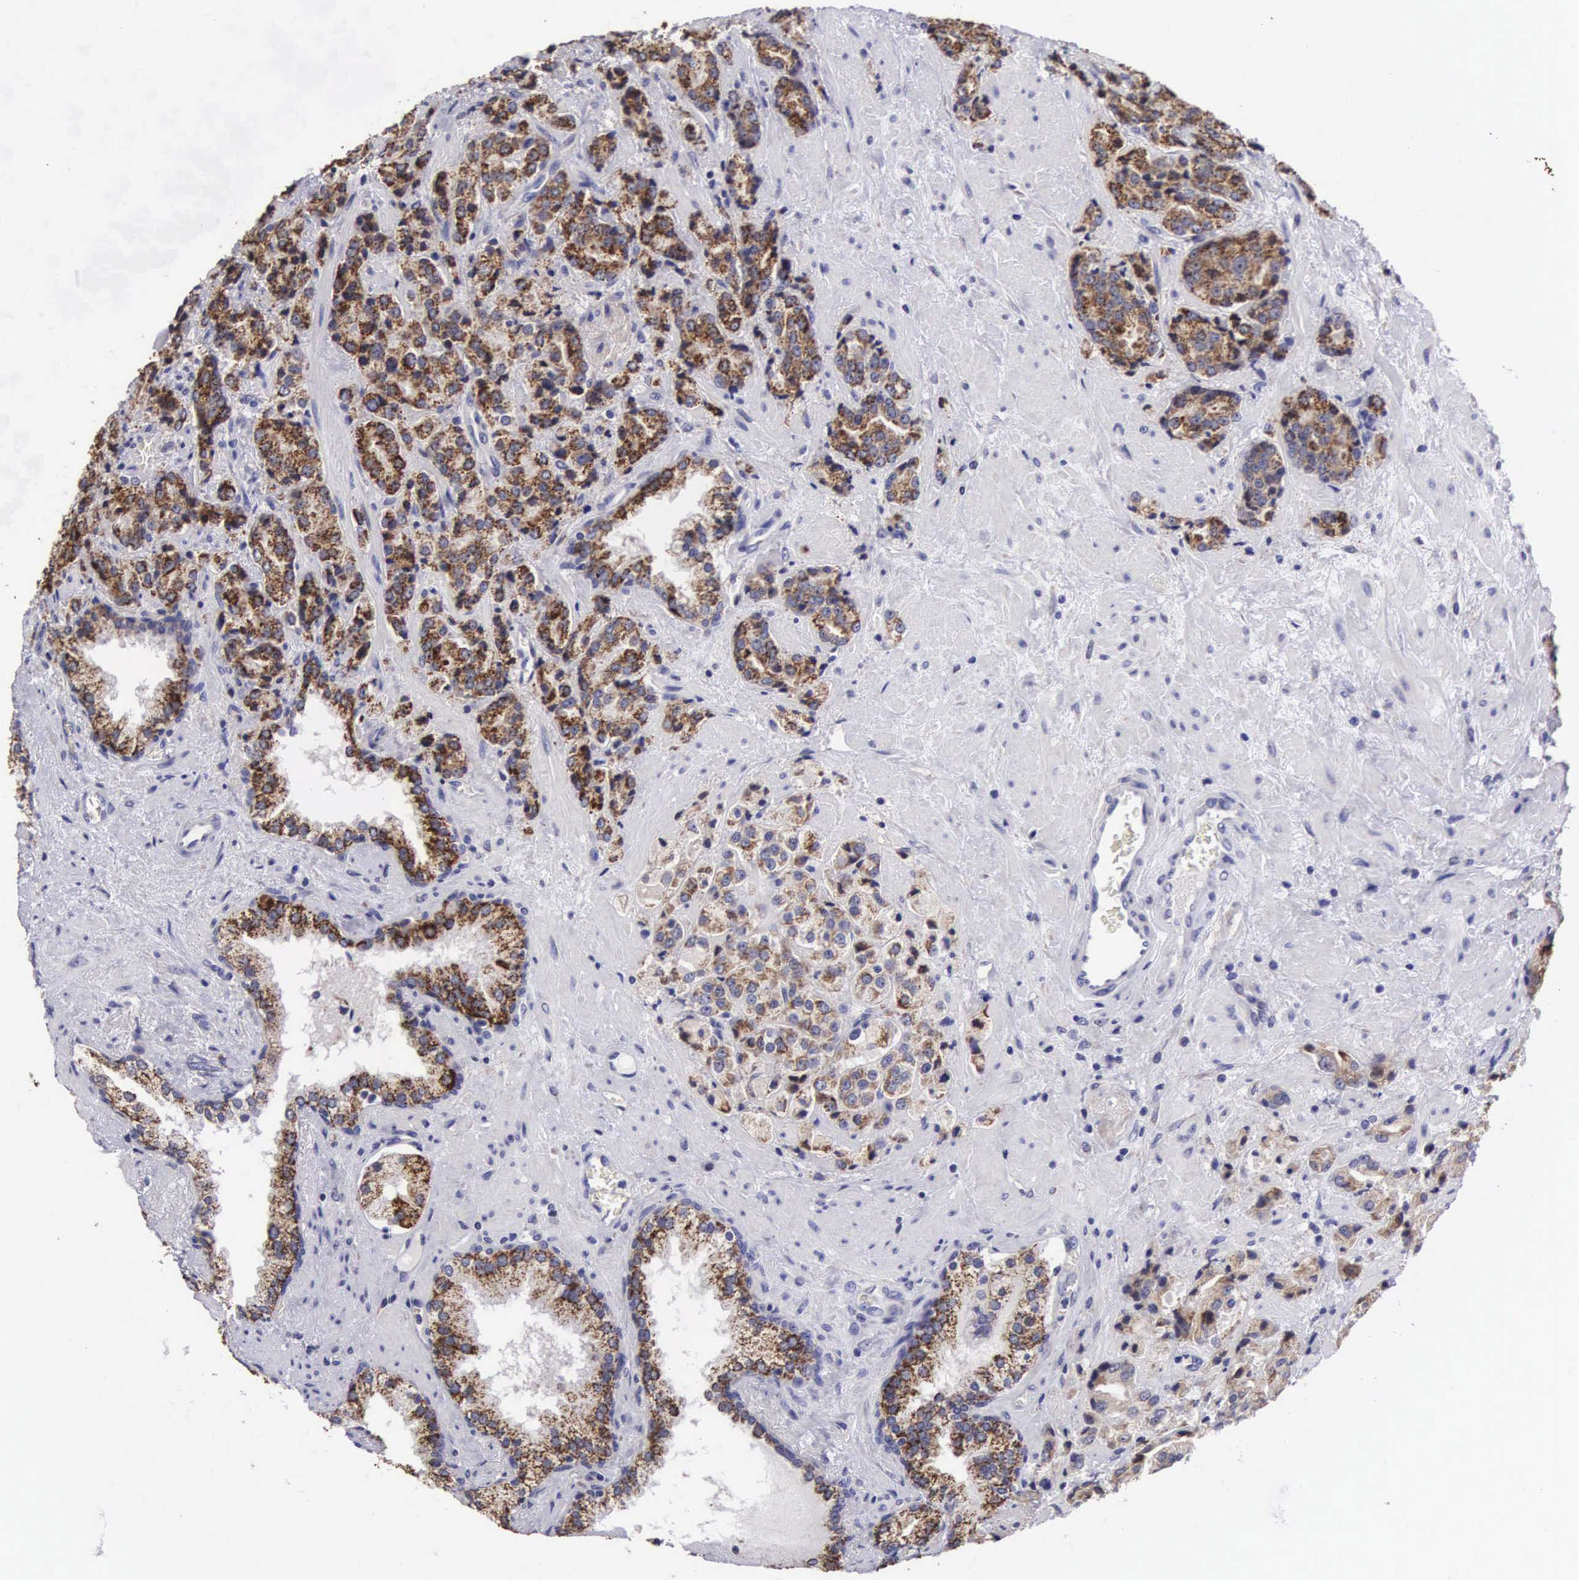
{"staining": {"intensity": "strong", "quantity": ">75%", "location": "cytoplasmic/membranous"}, "tissue": "prostate cancer", "cell_type": "Tumor cells", "image_type": "cancer", "snomed": [{"axis": "morphology", "description": "Adenocarcinoma, Medium grade"}, {"axis": "topography", "description": "Prostate"}], "caption": "Approximately >75% of tumor cells in human prostate medium-grade adenocarcinoma display strong cytoplasmic/membranous protein expression as visualized by brown immunohistochemical staining.", "gene": "ARG2", "patient": {"sex": "male", "age": 70}}